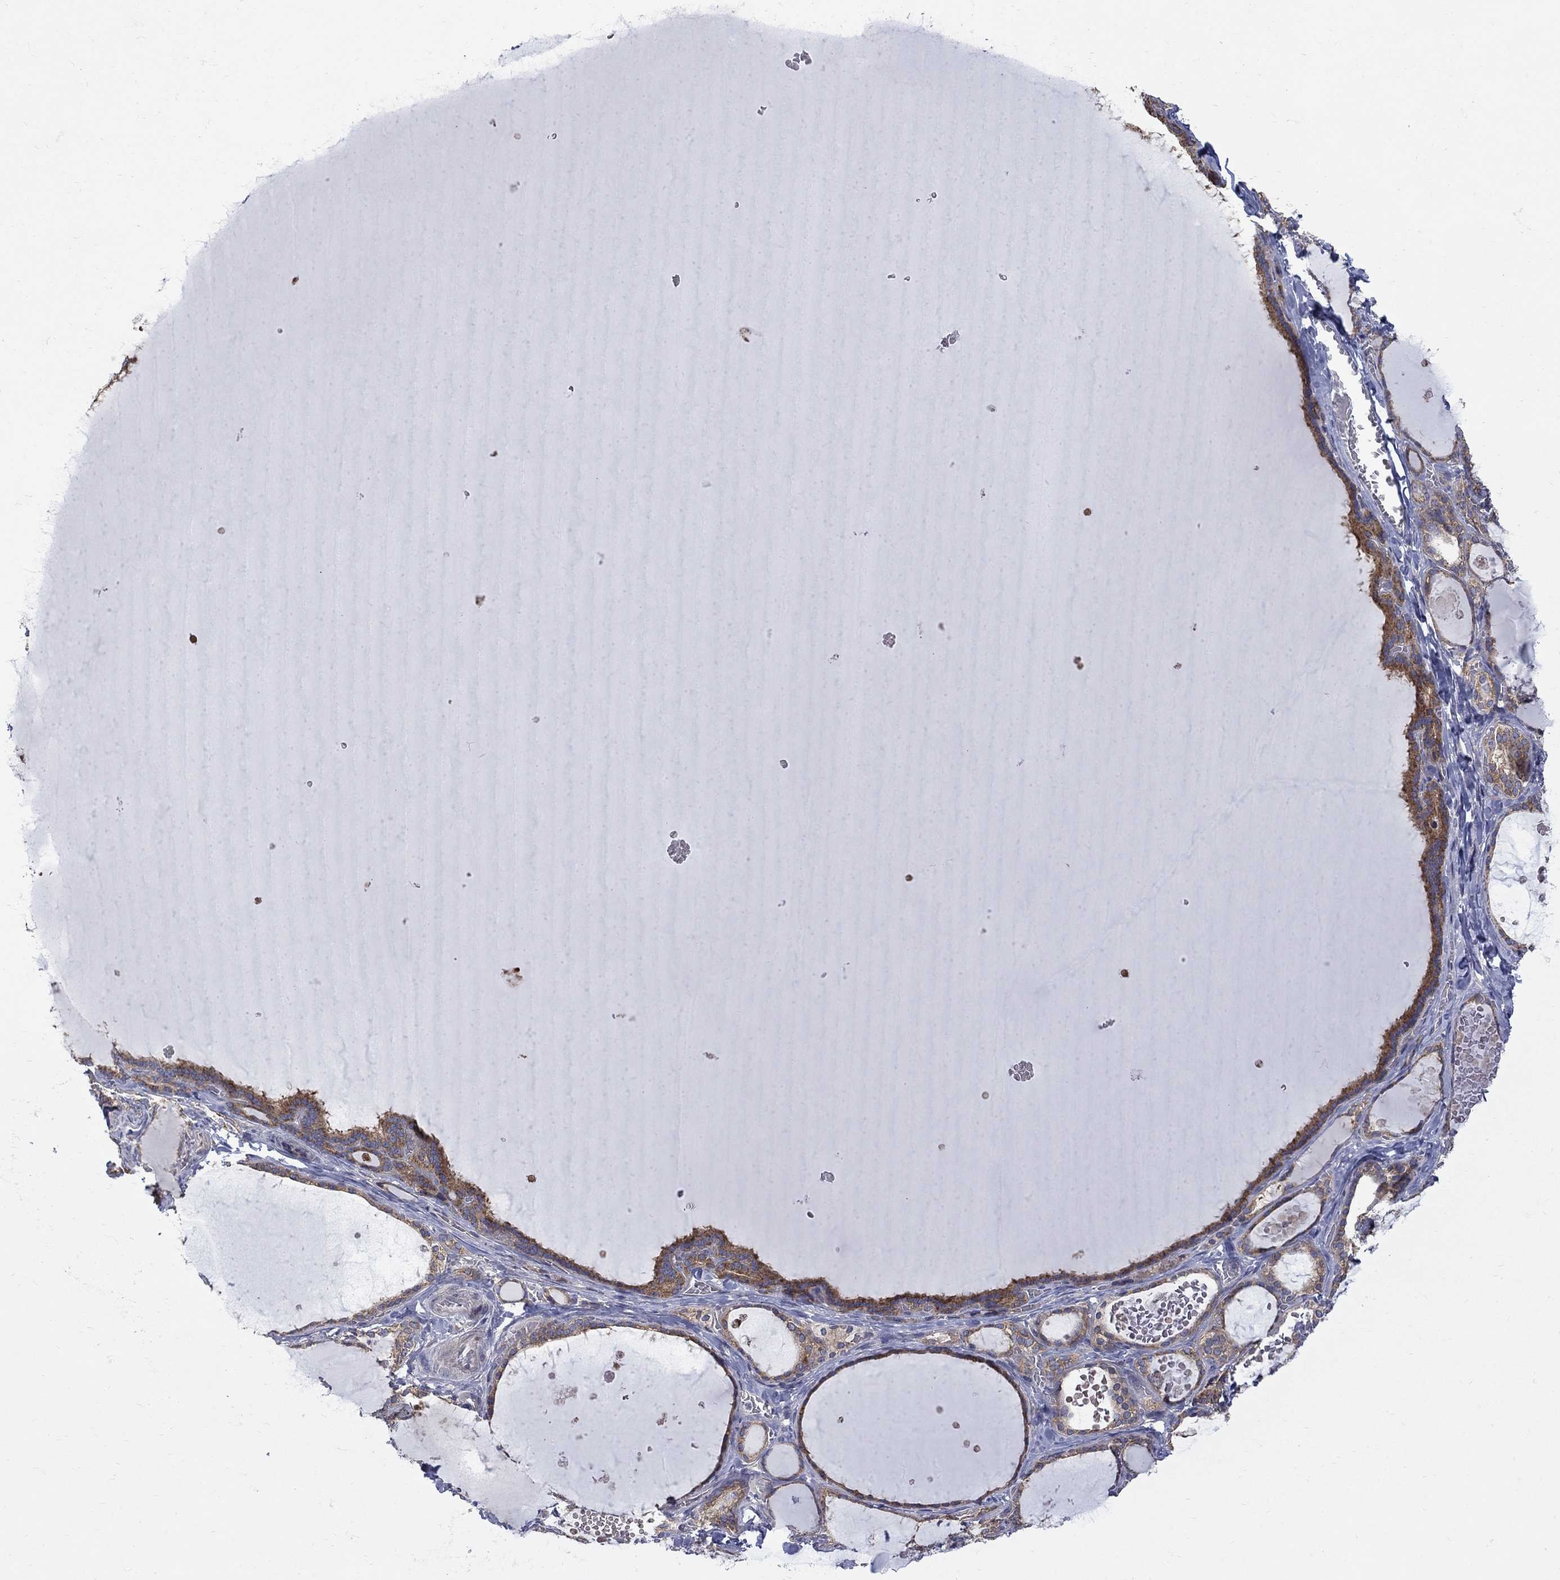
{"staining": {"intensity": "moderate", "quantity": "25%-75%", "location": "cytoplasmic/membranous"}, "tissue": "thyroid gland", "cell_type": "Glandular cells", "image_type": "normal", "snomed": [{"axis": "morphology", "description": "Normal tissue, NOS"}, {"axis": "topography", "description": "Thyroid gland"}], "caption": "About 25%-75% of glandular cells in unremarkable human thyroid gland display moderate cytoplasmic/membranous protein positivity as visualized by brown immunohistochemical staining.", "gene": "SH2B1", "patient": {"sex": "female", "age": 56}}